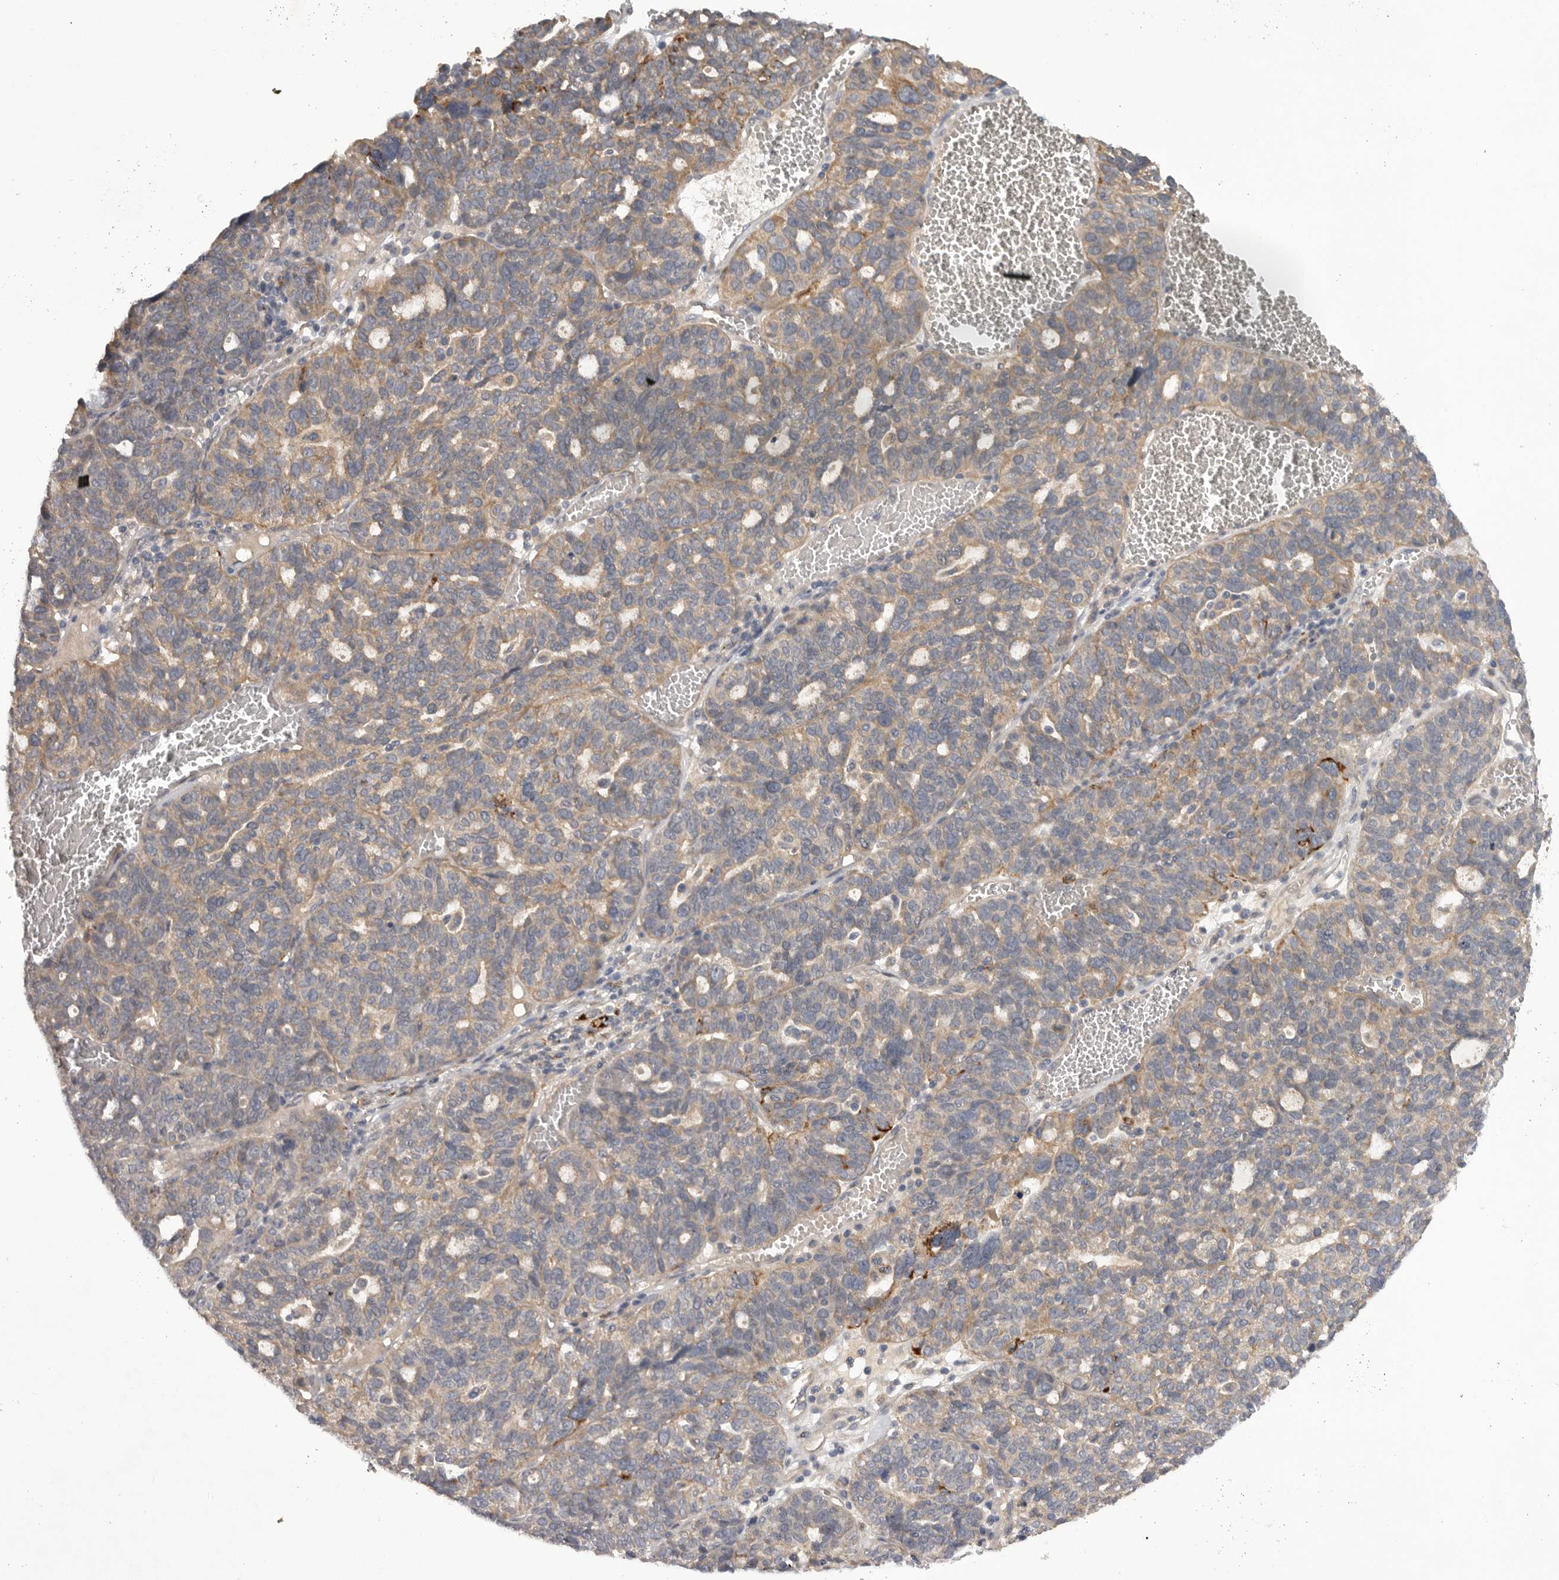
{"staining": {"intensity": "weak", "quantity": "25%-75%", "location": "cytoplasmic/membranous"}, "tissue": "ovarian cancer", "cell_type": "Tumor cells", "image_type": "cancer", "snomed": [{"axis": "morphology", "description": "Cystadenocarcinoma, serous, NOS"}, {"axis": "topography", "description": "Ovary"}], "caption": "Protein staining of ovarian cancer (serous cystadenocarcinoma) tissue reveals weak cytoplasmic/membranous positivity in approximately 25%-75% of tumor cells.", "gene": "DHDDS", "patient": {"sex": "female", "age": 59}}